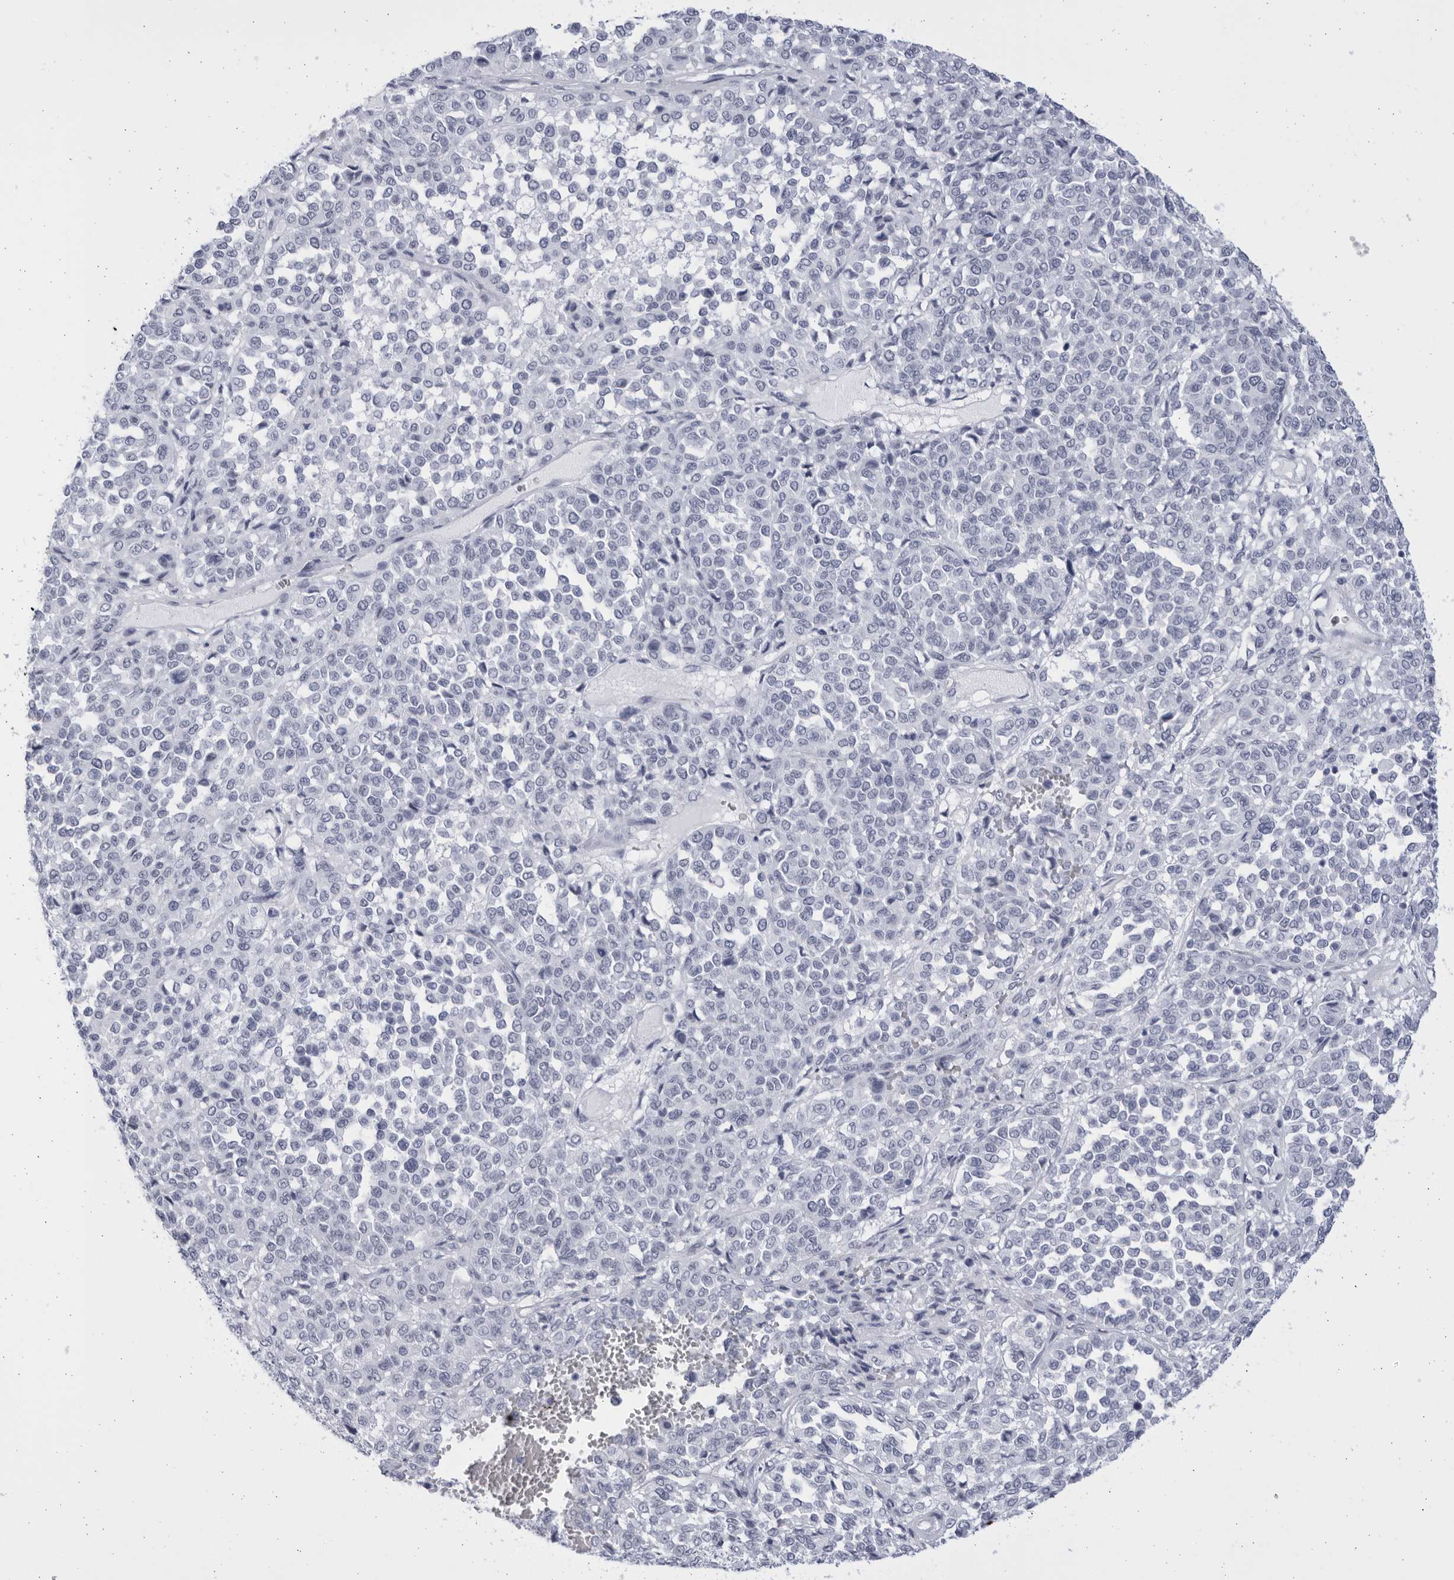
{"staining": {"intensity": "negative", "quantity": "none", "location": "none"}, "tissue": "melanoma", "cell_type": "Tumor cells", "image_type": "cancer", "snomed": [{"axis": "morphology", "description": "Malignant melanoma, Metastatic site"}, {"axis": "topography", "description": "Pancreas"}], "caption": "Malignant melanoma (metastatic site) was stained to show a protein in brown. There is no significant positivity in tumor cells. (Stains: DAB (3,3'-diaminobenzidine) IHC with hematoxylin counter stain, Microscopy: brightfield microscopy at high magnification).", "gene": "CCDC181", "patient": {"sex": "female", "age": 30}}